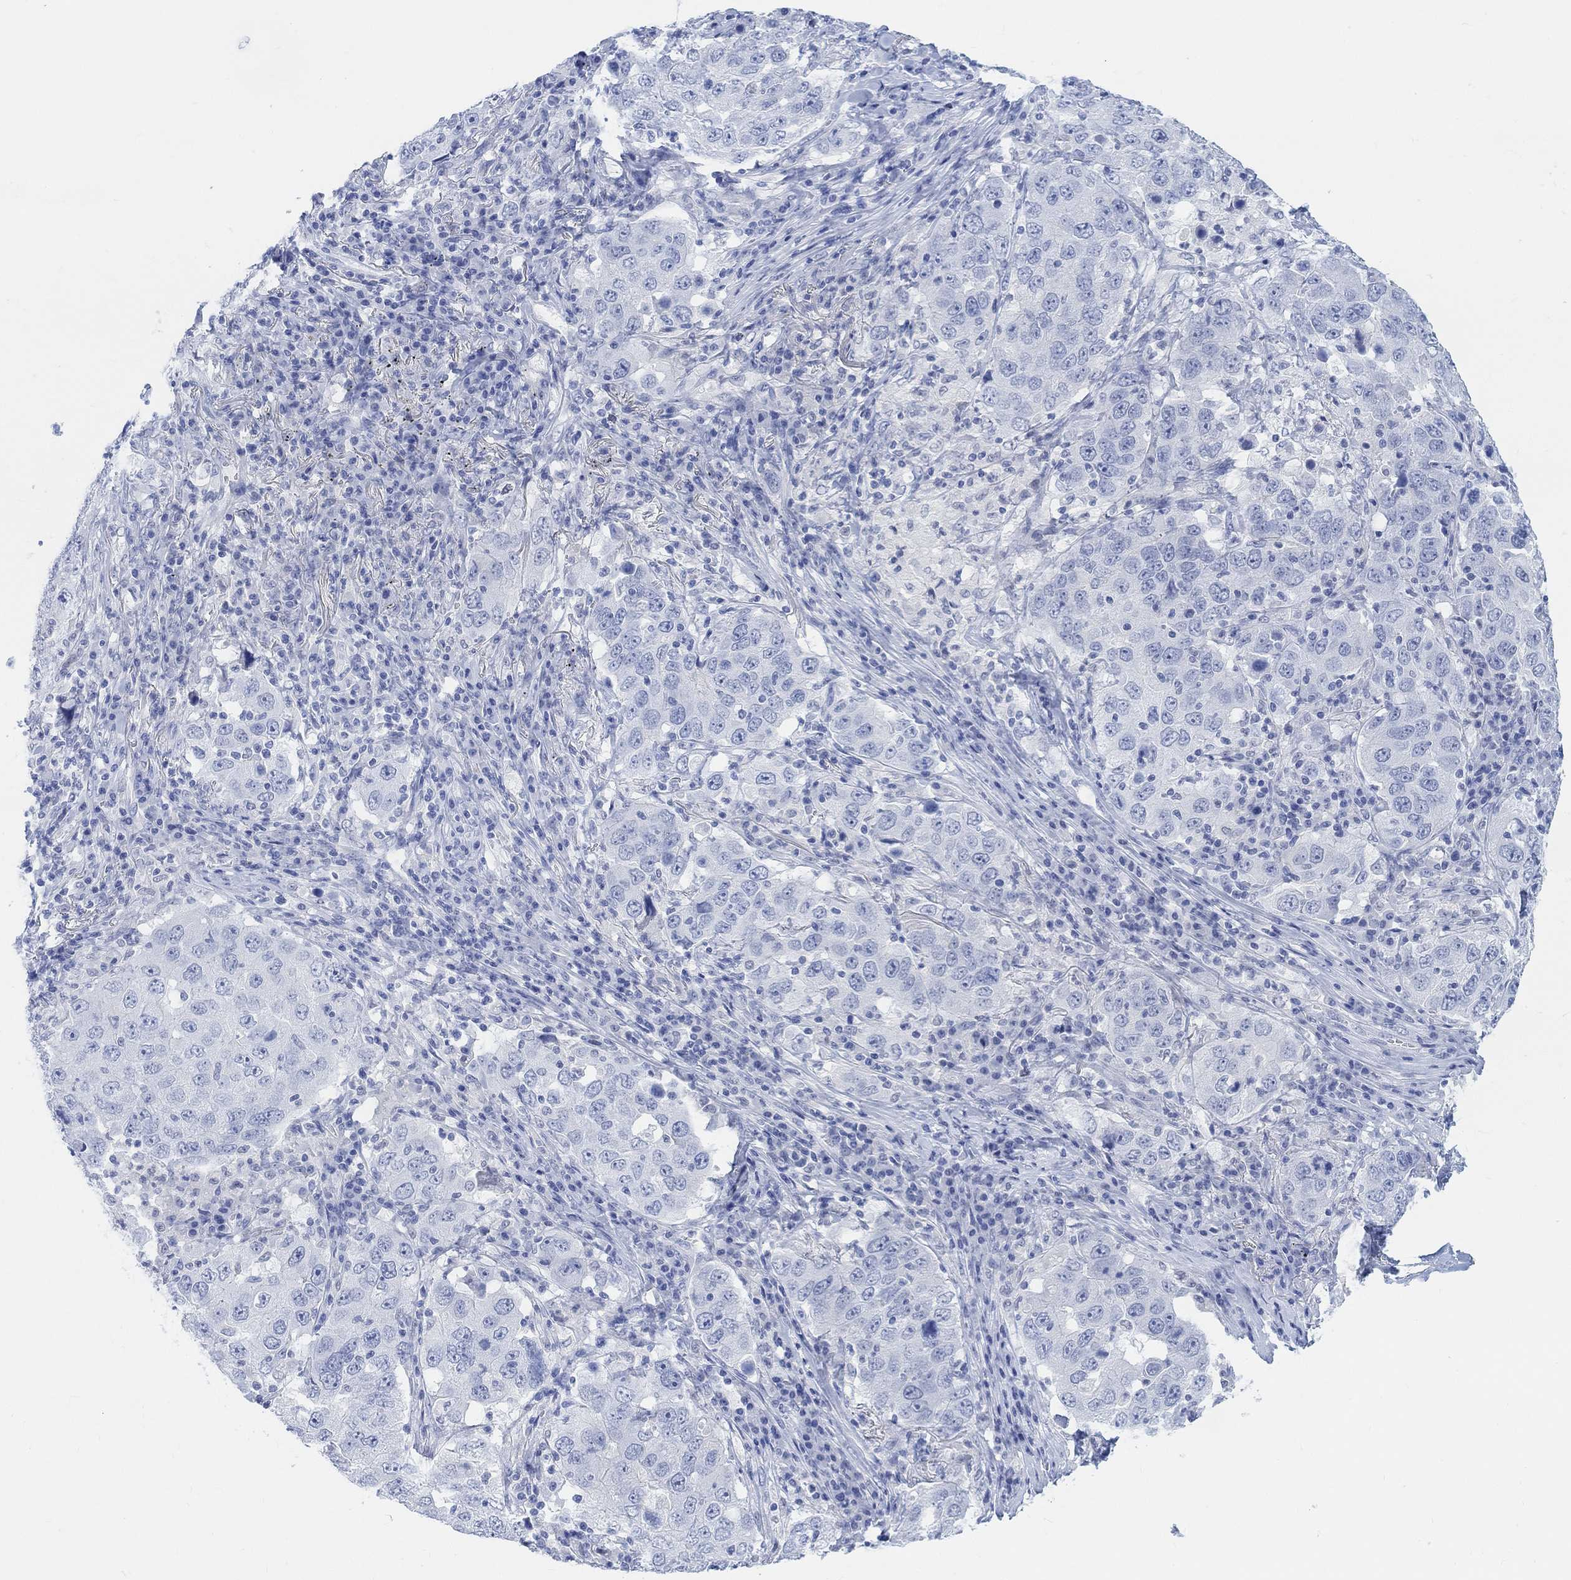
{"staining": {"intensity": "negative", "quantity": "none", "location": "none"}, "tissue": "lung cancer", "cell_type": "Tumor cells", "image_type": "cancer", "snomed": [{"axis": "morphology", "description": "Adenocarcinoma, NOS"}, {"axis": "topography", "description": "Lung"}], "caption": "A micrograph of lung cancer stained for a protein reveals no brown staining in tumor cells. (Brightfield microscopy of DAB immunohistochemistry at high magnification).", "gene": "ENO4", "patient": {"sex": "male", "age": 73}}